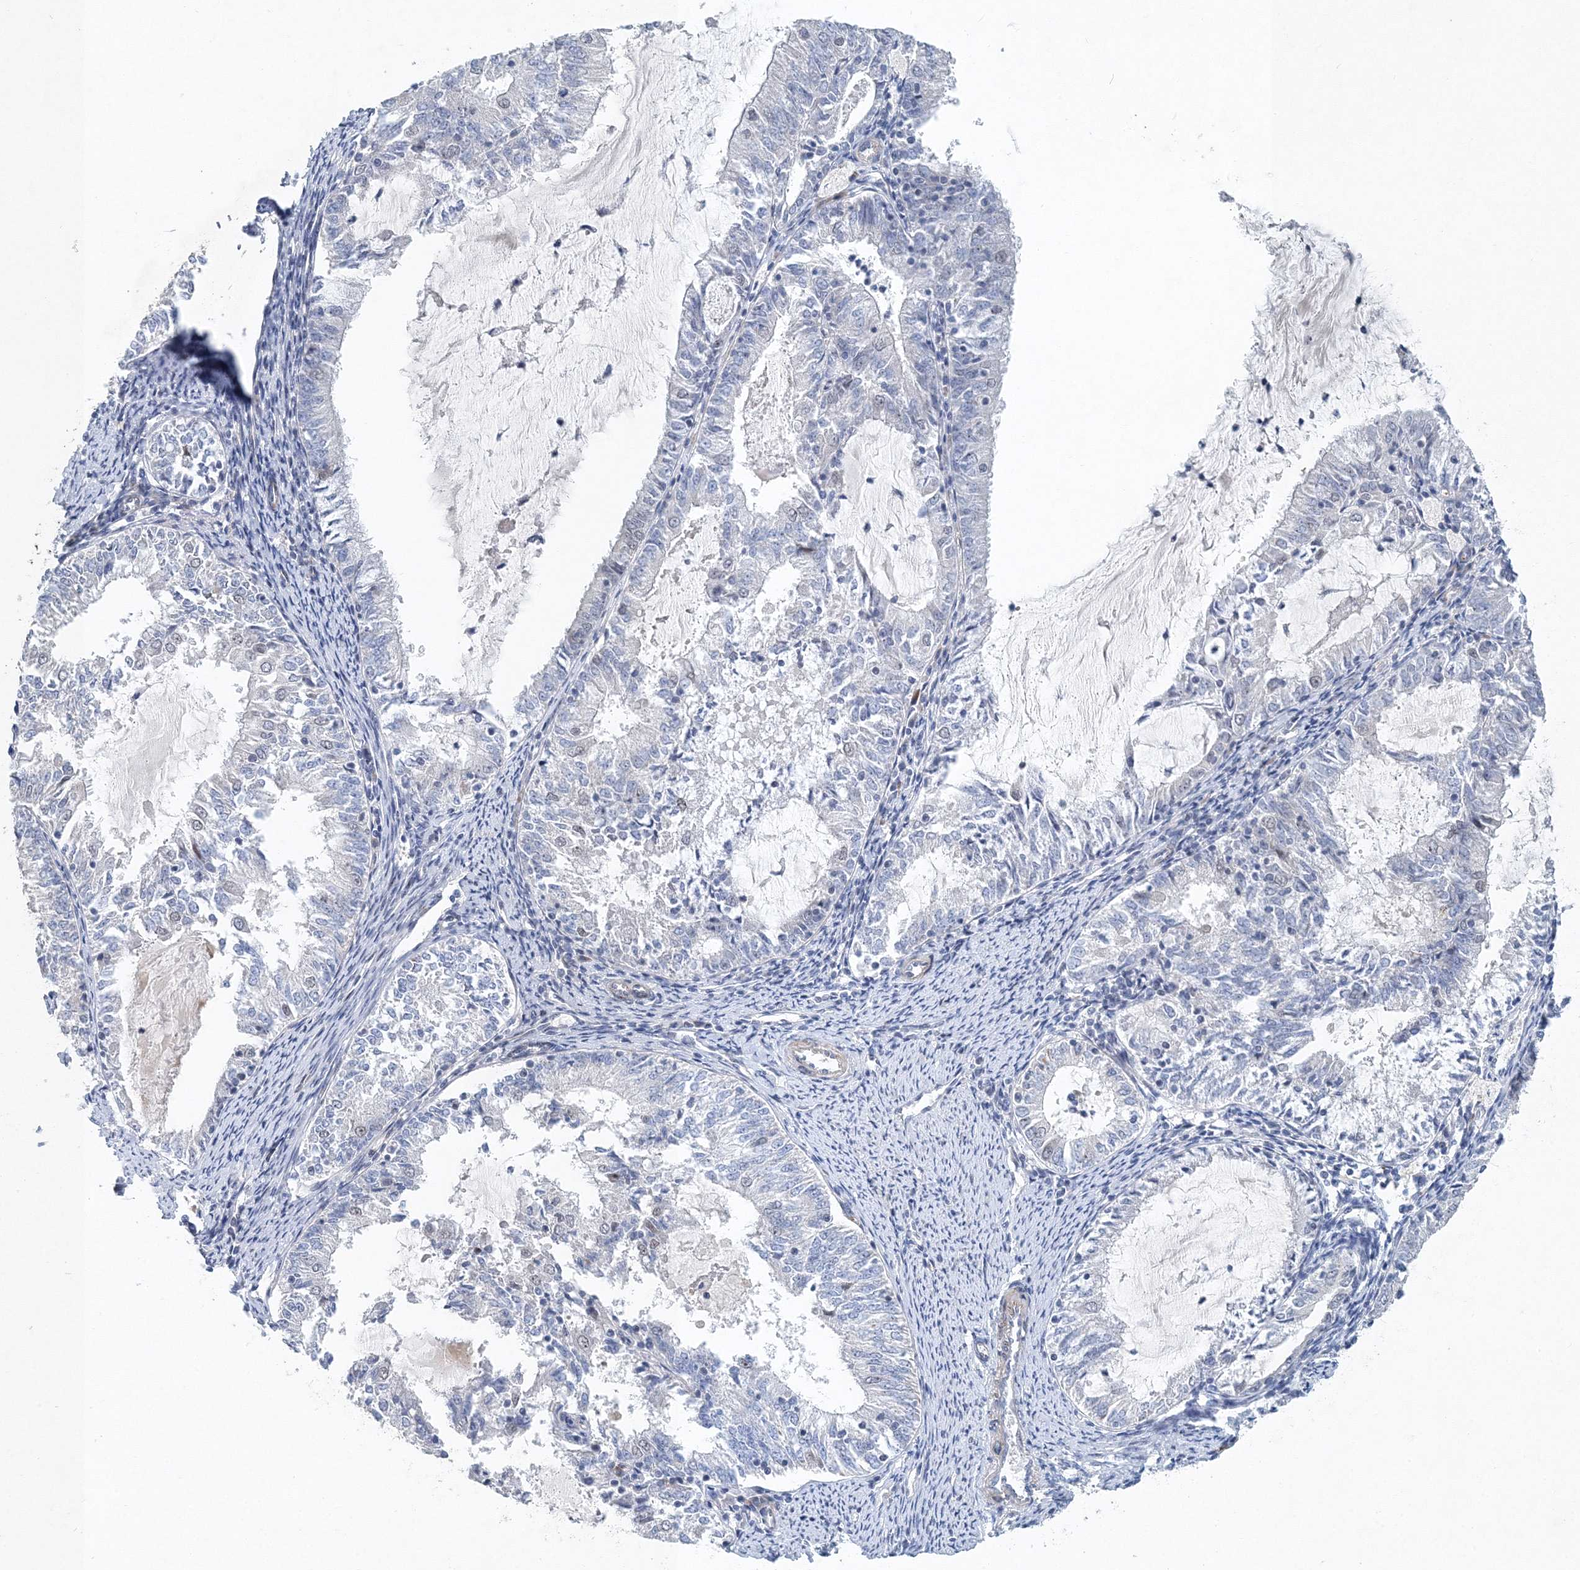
{"staining": {"intensity": "negative", "quantity": "none", "location": "none"}, "tissue": "endometrial cancer", "cell_type": "Tumor cells", "image_type": "cancer", "snomed": [{"axis": "morphology", "description": "Adenocarcinoma, NOS"}, {"axis": "topography", "description": "Endometrium"}], "caption": "The micrograph reveals no significant positivity in tumor cells of endometrial adenocarcinoma.", "gene": "UIMC1", "patient": {"sex": "female", "age": 57}}